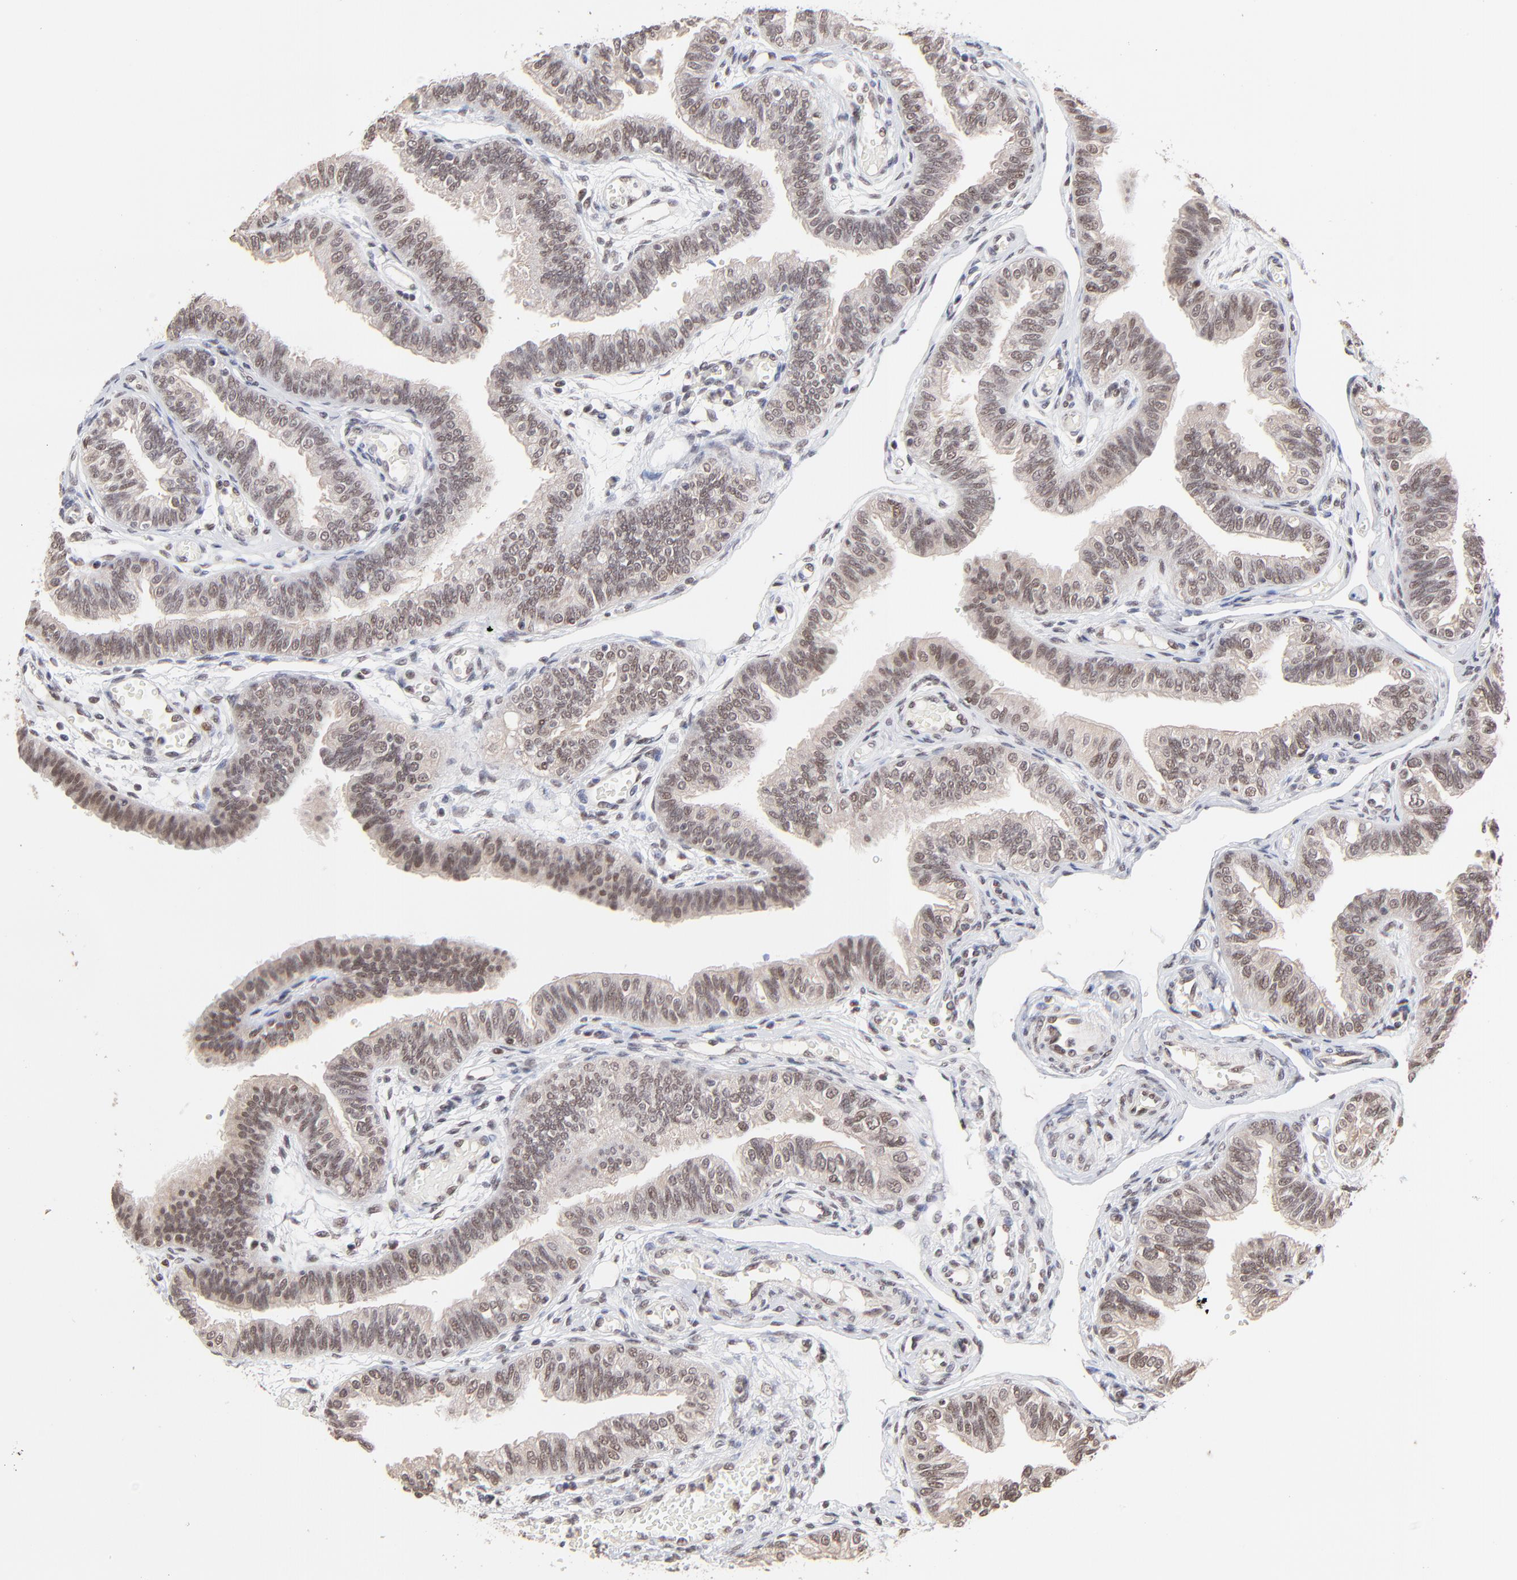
{"staining": {"intensity": "weak", "quantity": ">75%", "location": "nuclear"}, "tissue": "fallopian tube", "cell_type": "Glandular cells", "image_type": "normal", "snomed": [{"axis": "morphology", "description": "Normal tissue, NOS"}, {"axis": "morphology", "description": "Dermoid, NOS"}, {"axis": "topography", "description": "Fallopian tube"}], "caption": "Fallopian tube stained with DAB (3,3'-diaminobenzidine) immunohistochemistry demonstrates low levels of weak nuclear staining in about >75% of glandular cells. The staining was performed using DAB (3,3'-diaminobenzidine) to visualize the protein expression in brown, while the nuclei were stained in blue with hematoxylin (Magnification: 20x).", "gene": "DSN1", "patient": {"sex": "female", "age": 33}}